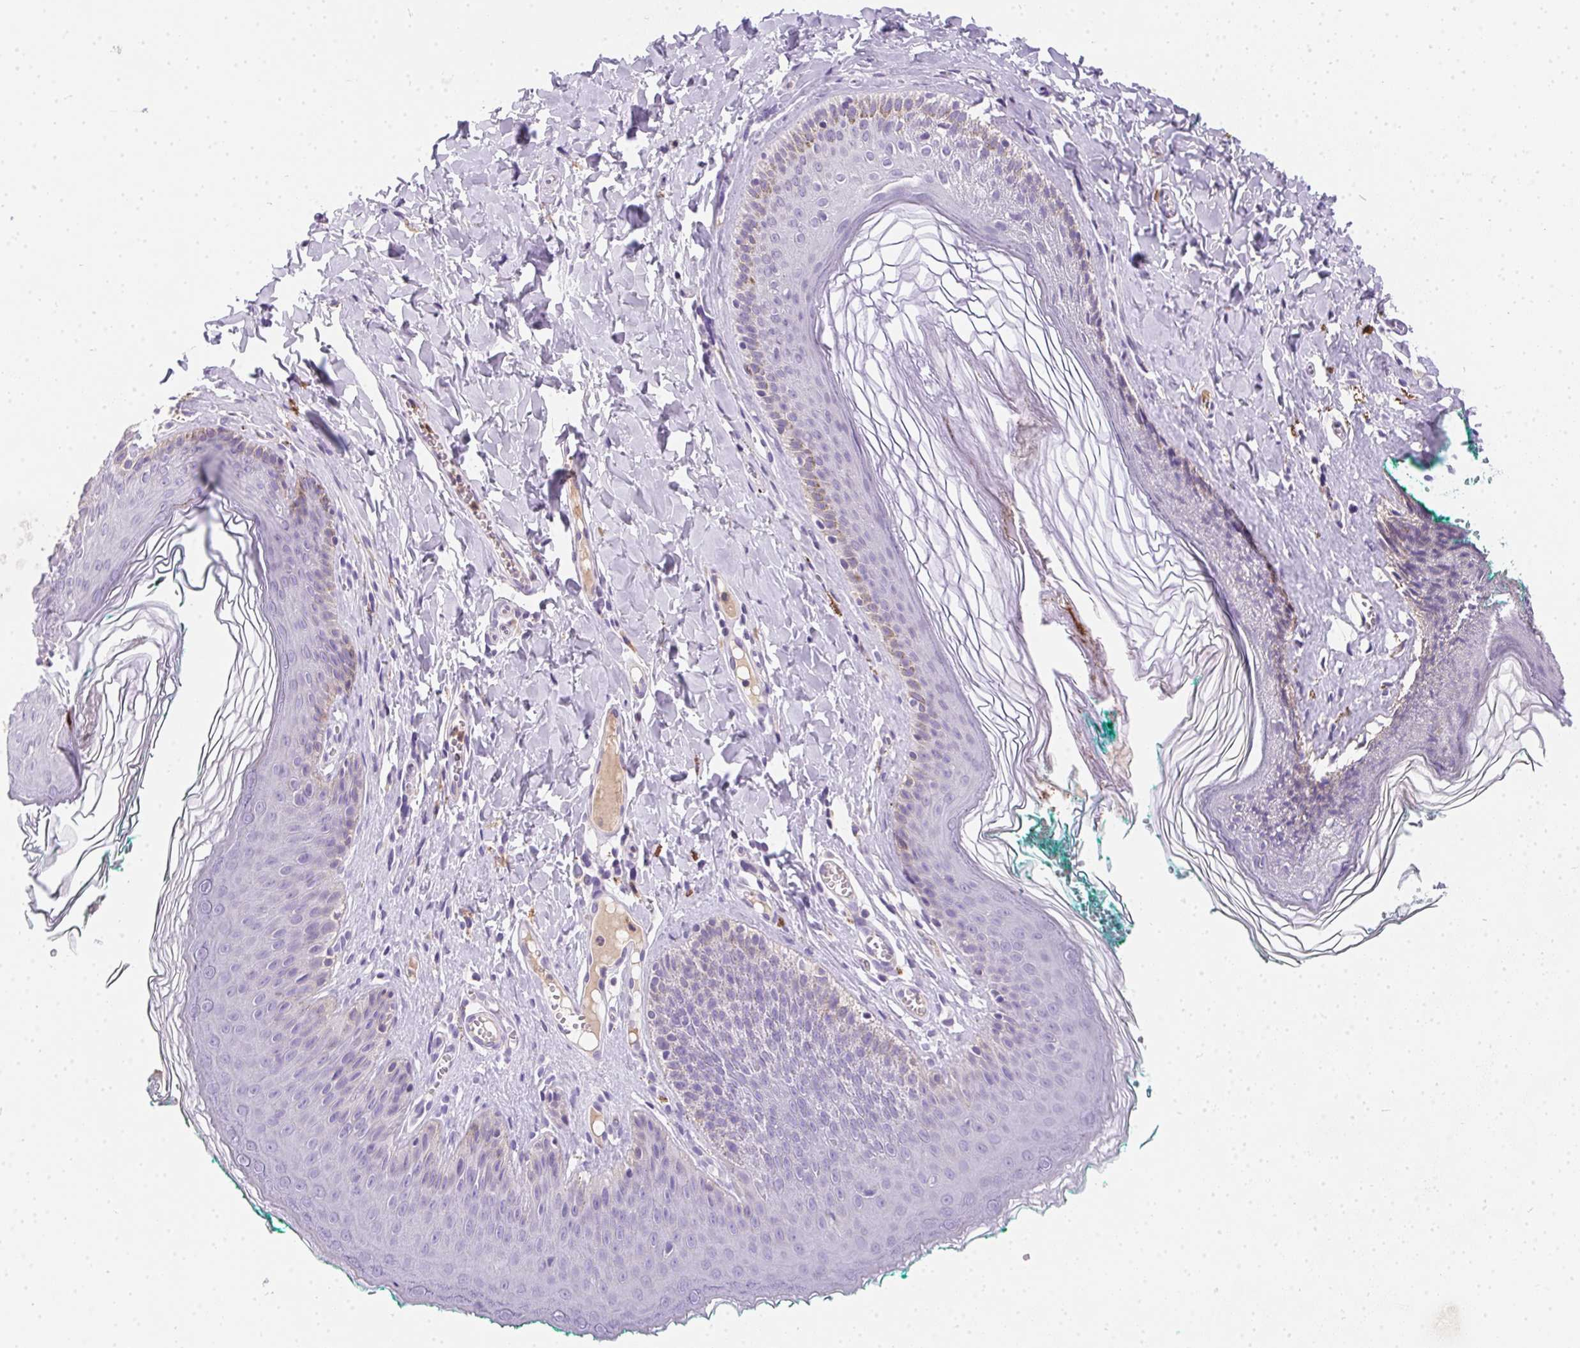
{"staining": {"intensity": "negative", "quantity": "none", "location": "none"}, "tissue": "skin", "cell_type": "Epidermal cells", "image_type": "normal", "snomed": [{"axis": "morphology", "description": "Normal tissue, NOS"}, {"axis": "topography", "description": "Vulva"}, {"axis": "topography", "description": "Peripheral nerve tissue"}], "caption": "Benign skin was stained to show a protein in brown. There is no significant expression in epidermal cells. (DAB immunohistochemistry (IHC) visualized using brightfield microscopy, high magnification).", "gene": "SSTR4", "patient": {"sex": "female", "age": 66}}